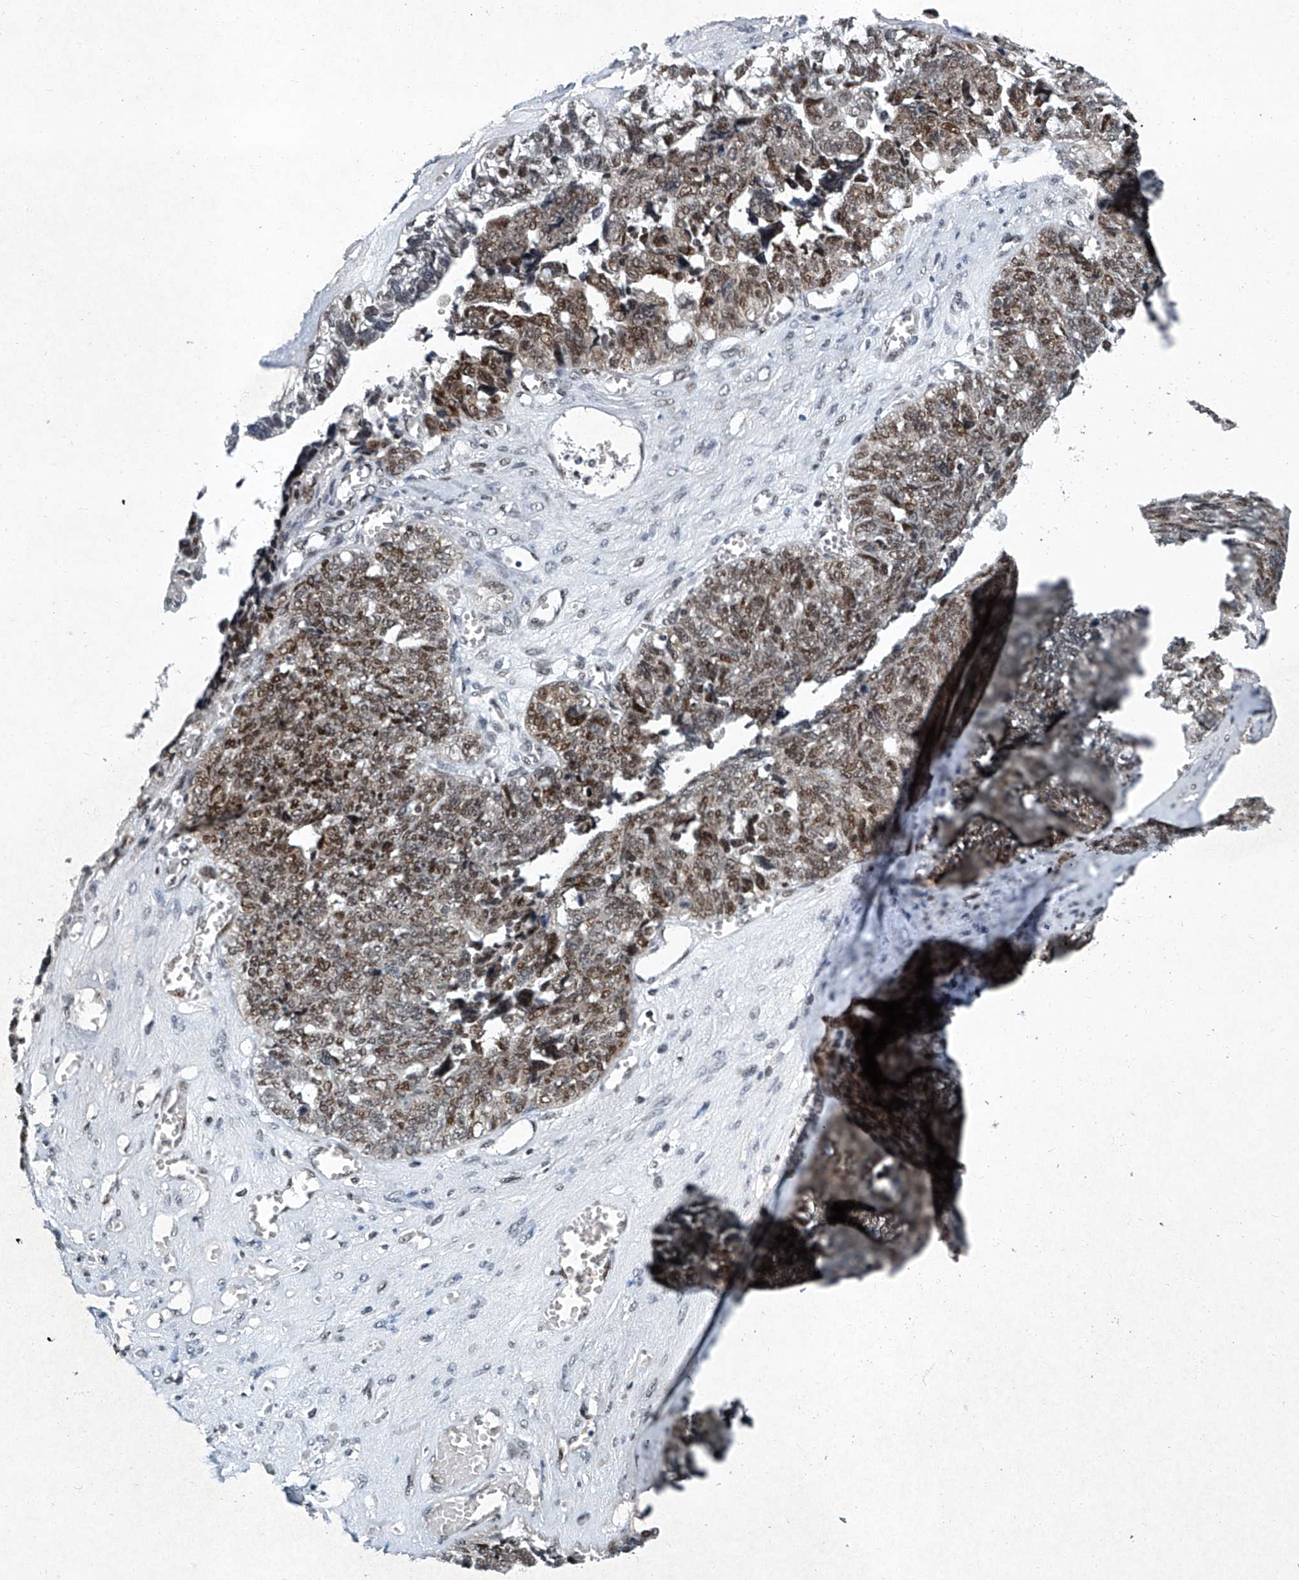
{"staining": {"intensity": "moderate", "quantity": ">75%", "location": "nuclear"}, "tissue": "ovarian cancer", "cell_type": "Tumor cells", "image_type": "cancer", "snomed": [{"axis": "morphology", "description": "Cystadenocarcinoma, serous, NOS"}, {"axis": "topography", "description": "Ovary"}], "caption": "Immunohistochemistry staining of ovarian serous cystadenocarcinoma, which reveals medium levels of moderate nuclear expression in approximately >75% of tumor cells indicating moderate nuclear protein staining. The staining was performed using DAB (brown) for protein detection and nuclei were counterstained in hematoxylin (blue).", "gene": "TFDP1", "patient": {"sex": "female", "age": 79}}